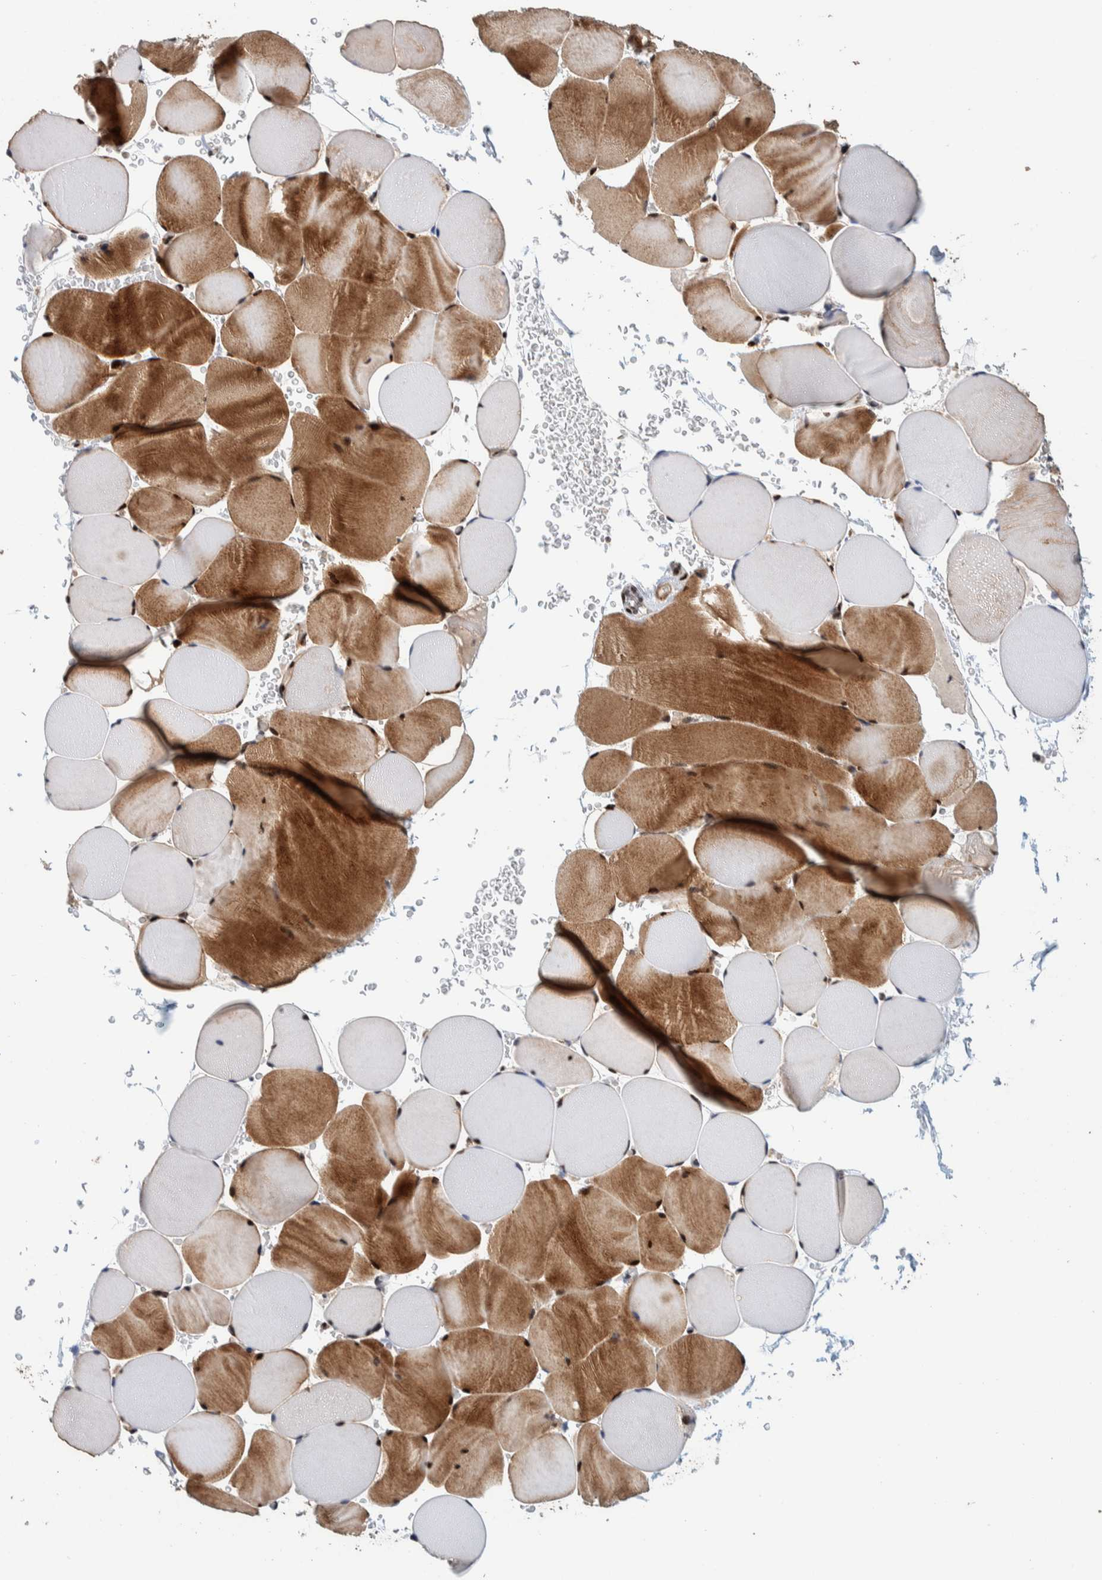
{"staining": {"intensity": "strong", "quantity": ">75%", "location": "cytoplasmic/membranous,nuclear"}, "tissue": "skeletal muscle", "cell_type": "Myocytes", "image_type": "normal", "snomed": [{"axis": "morphology", "description": "Normal tissue, NOS"}, {"axis": "topography", "description": "Skeletal muscle"}], "caption": "IHC micrograph of unremarkable skeletal muscle: skeletal muscle stained using immunohistochemistry shows high levels of strong protein expression localized specifically in the cytoplasmic/membranous,nuclear of myocytes, appearing as a cytoplasmic/membranous,nuclear brown color.", "gene": "CHD4", "patient": {"sex": "male", "age": 62}}